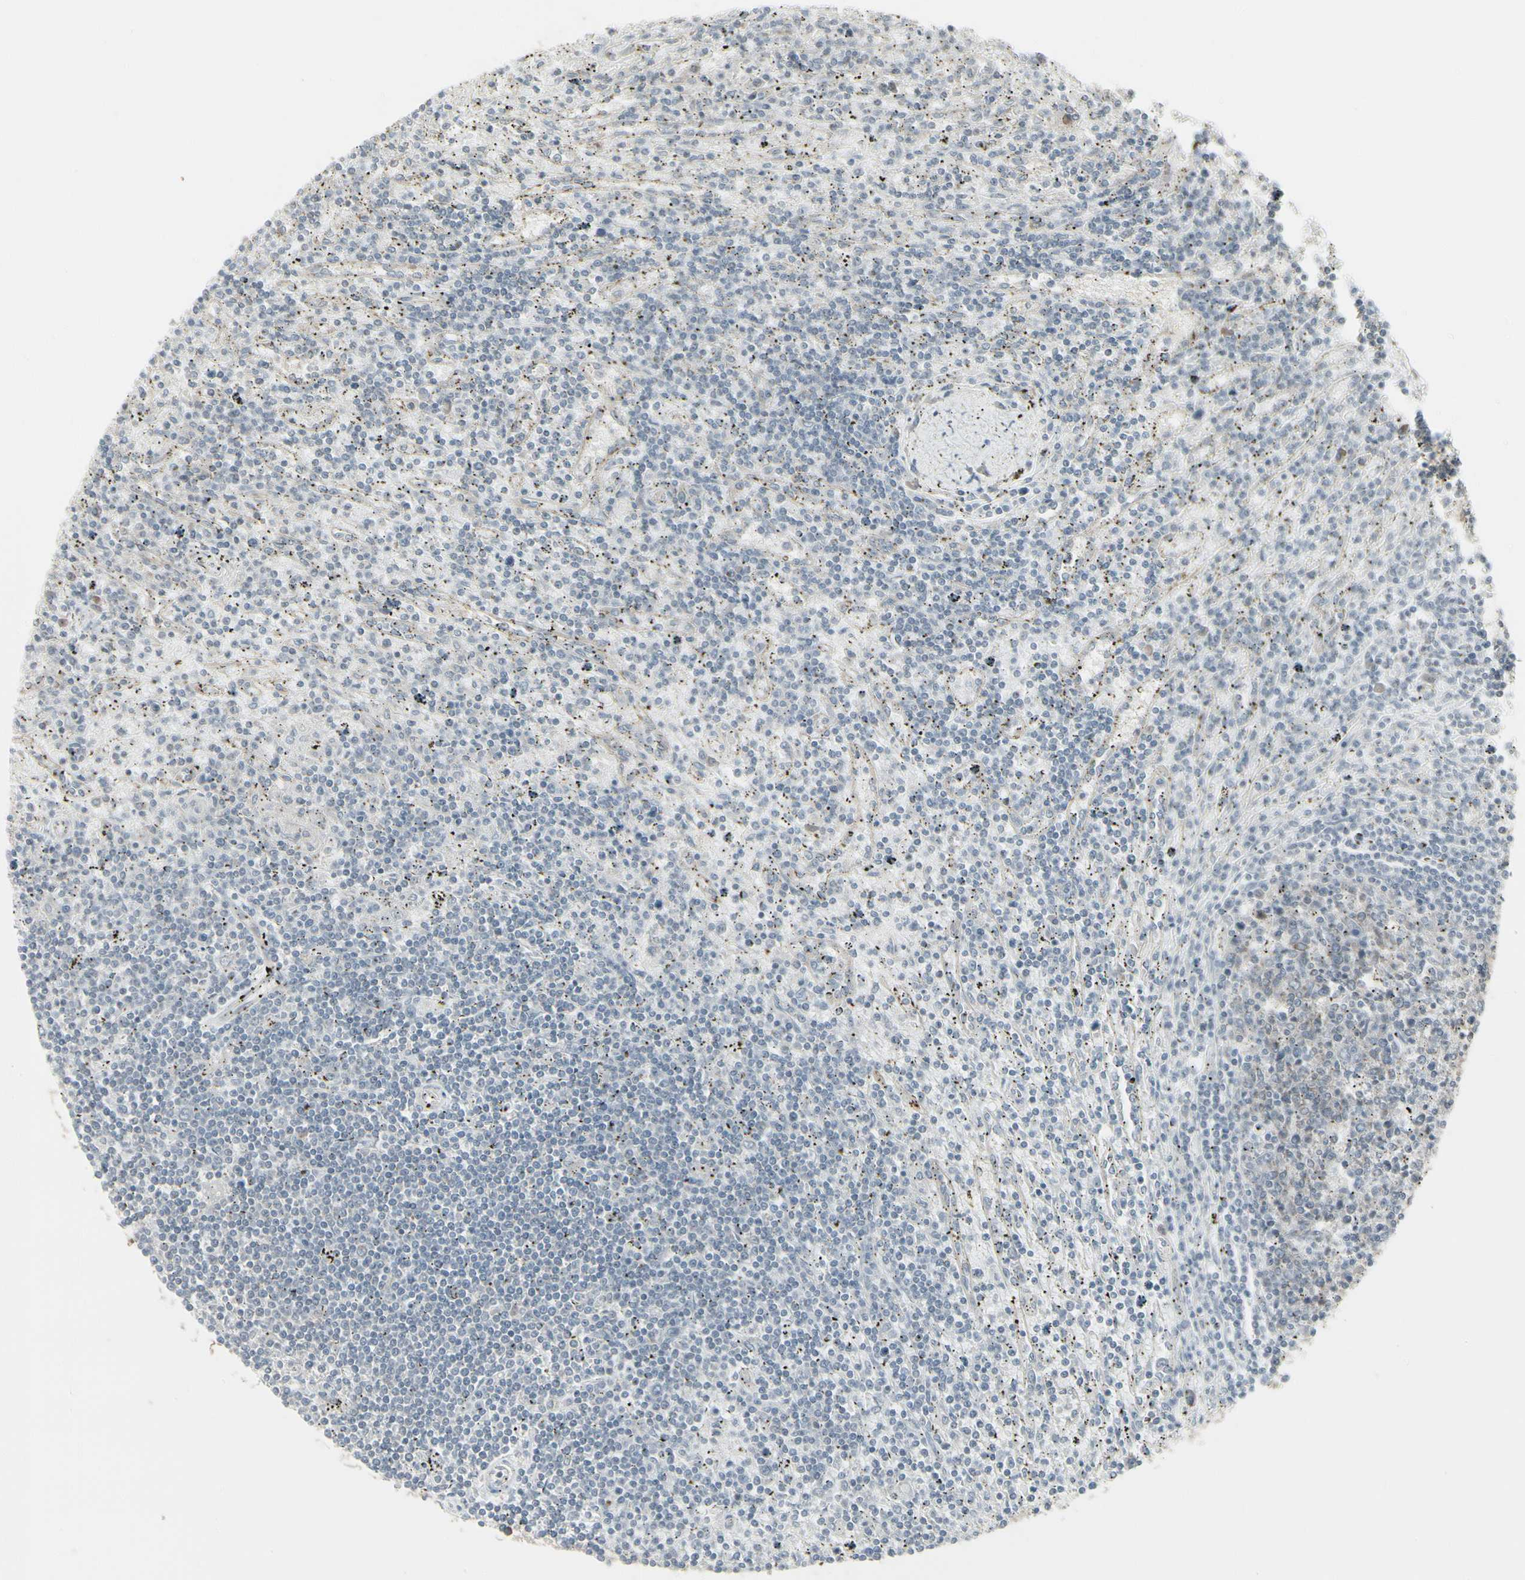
{"staining": {"intensity": "negative", "quantity": "none", "location": "none"}, "tissue": "lymphoma", "cell_type": "Tumor cells", "image_type": "cancer", "snomed": [{"axis": "morphology", "description": "Malignant lymphoma, non-Hodgkin's type, Low grade"}, {"axis": "topography", "description": "Spleen"}], "caption": "This is an immunohistochemistry (IHC) histopathology image of malignant lymphoma, non-Hodgkin's type (low-grade). There is no expression in tumor cells.", "gene": "EPS15", "patient": {"sex": "male", "age": 76}}